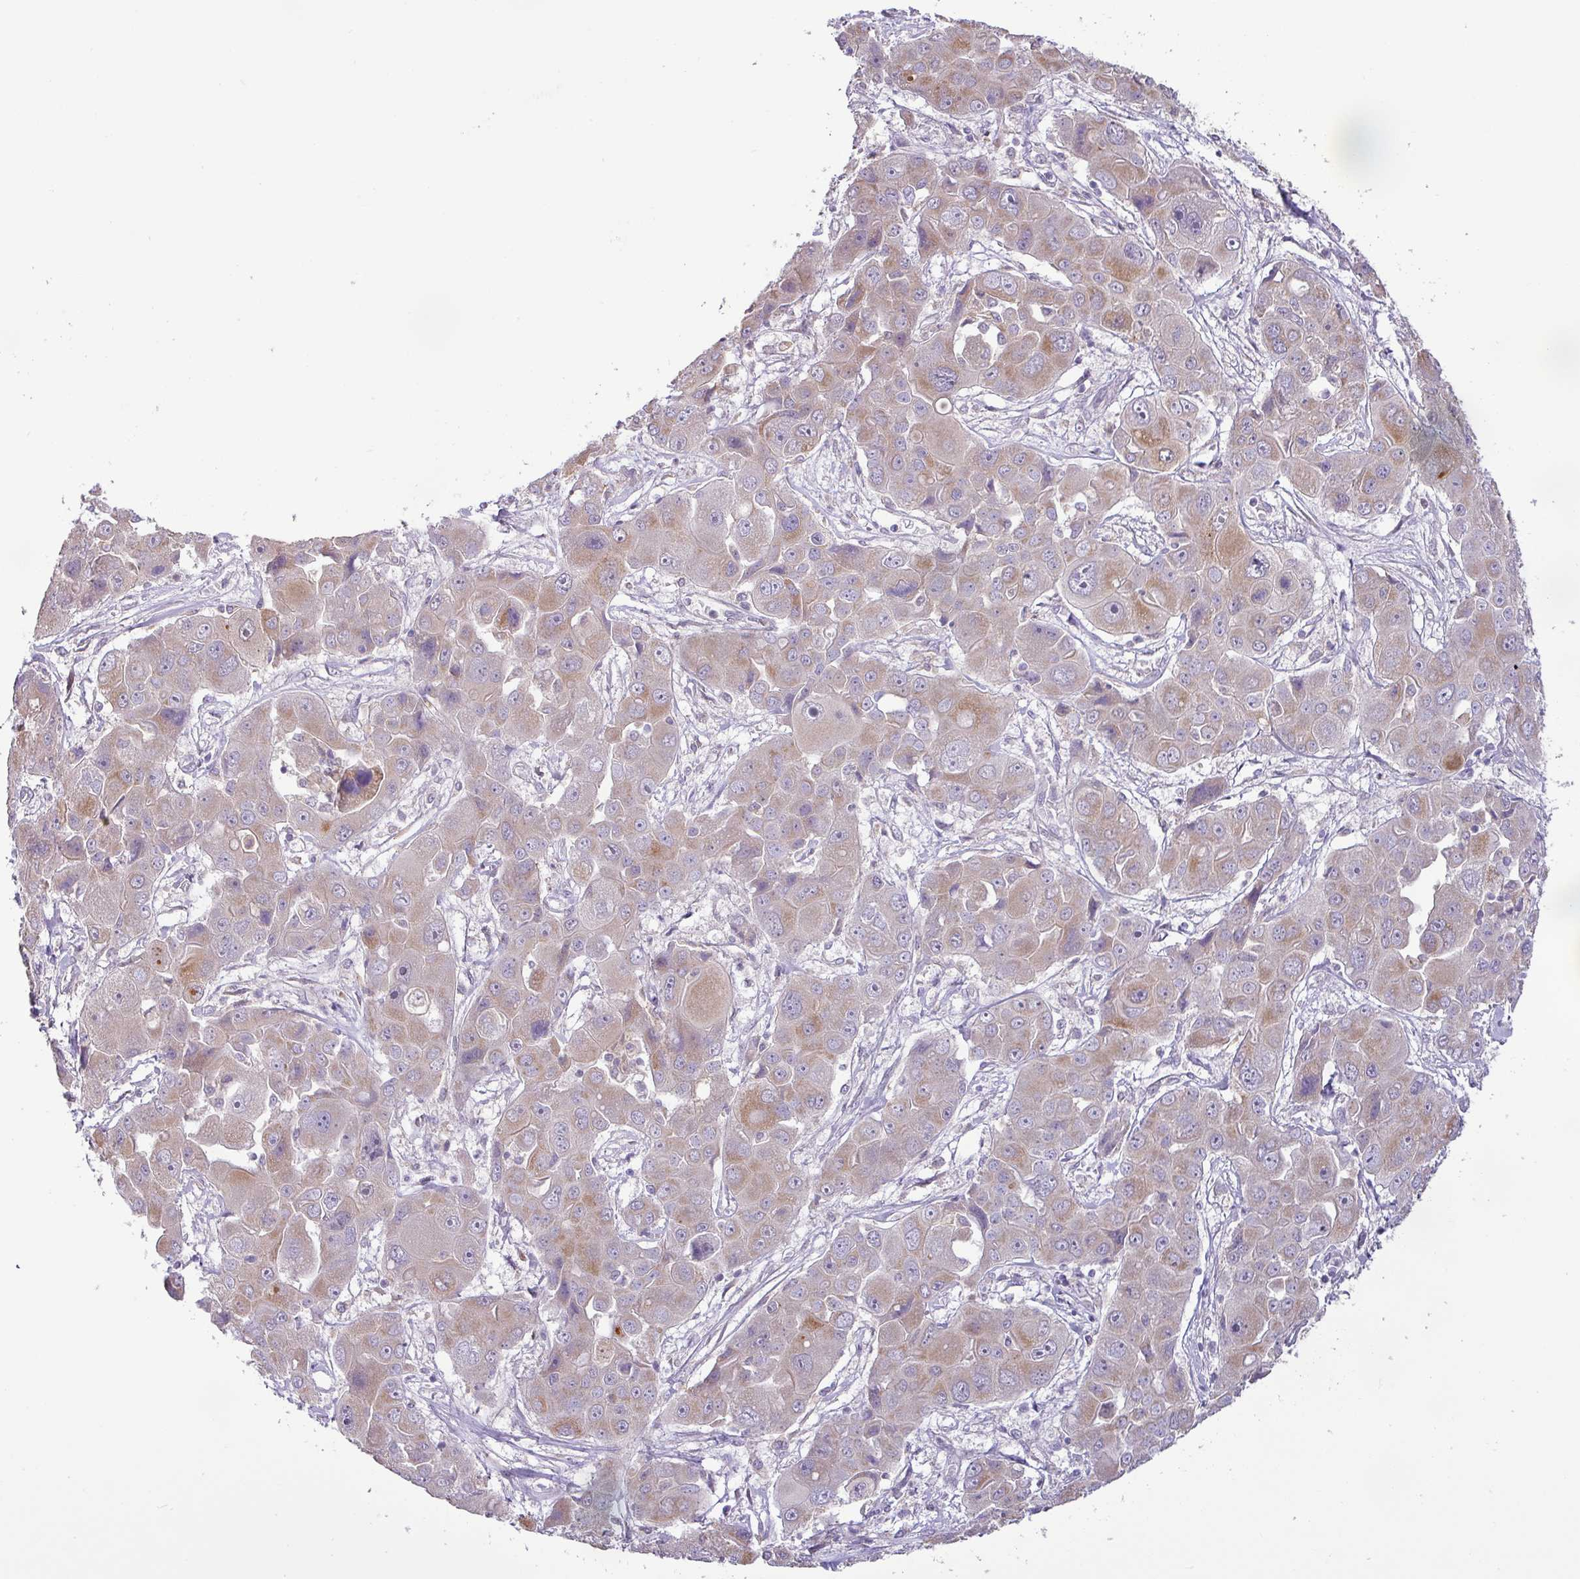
{"staining": {"intensity": "weak", "quantity": "25%-75%", "location": "cytoplasmic/membranous"}, "tissue": "liver cancer", "cell_type": "Tumor cells", "image_type": "cancer", "snomed": [{"axis": "morphology", "description": "Cholangiocarcinoma"}, {"axis": "topography", "description": "Liver"}], "caption": "Tumor cells demonstrate low levels of weak cytoplasmic/membranous staining in about 25%-75% of cells in liver cholangiocarcinoma.", "gene": "GALNT12", "patient": {"sex": "male", "age": 67}}